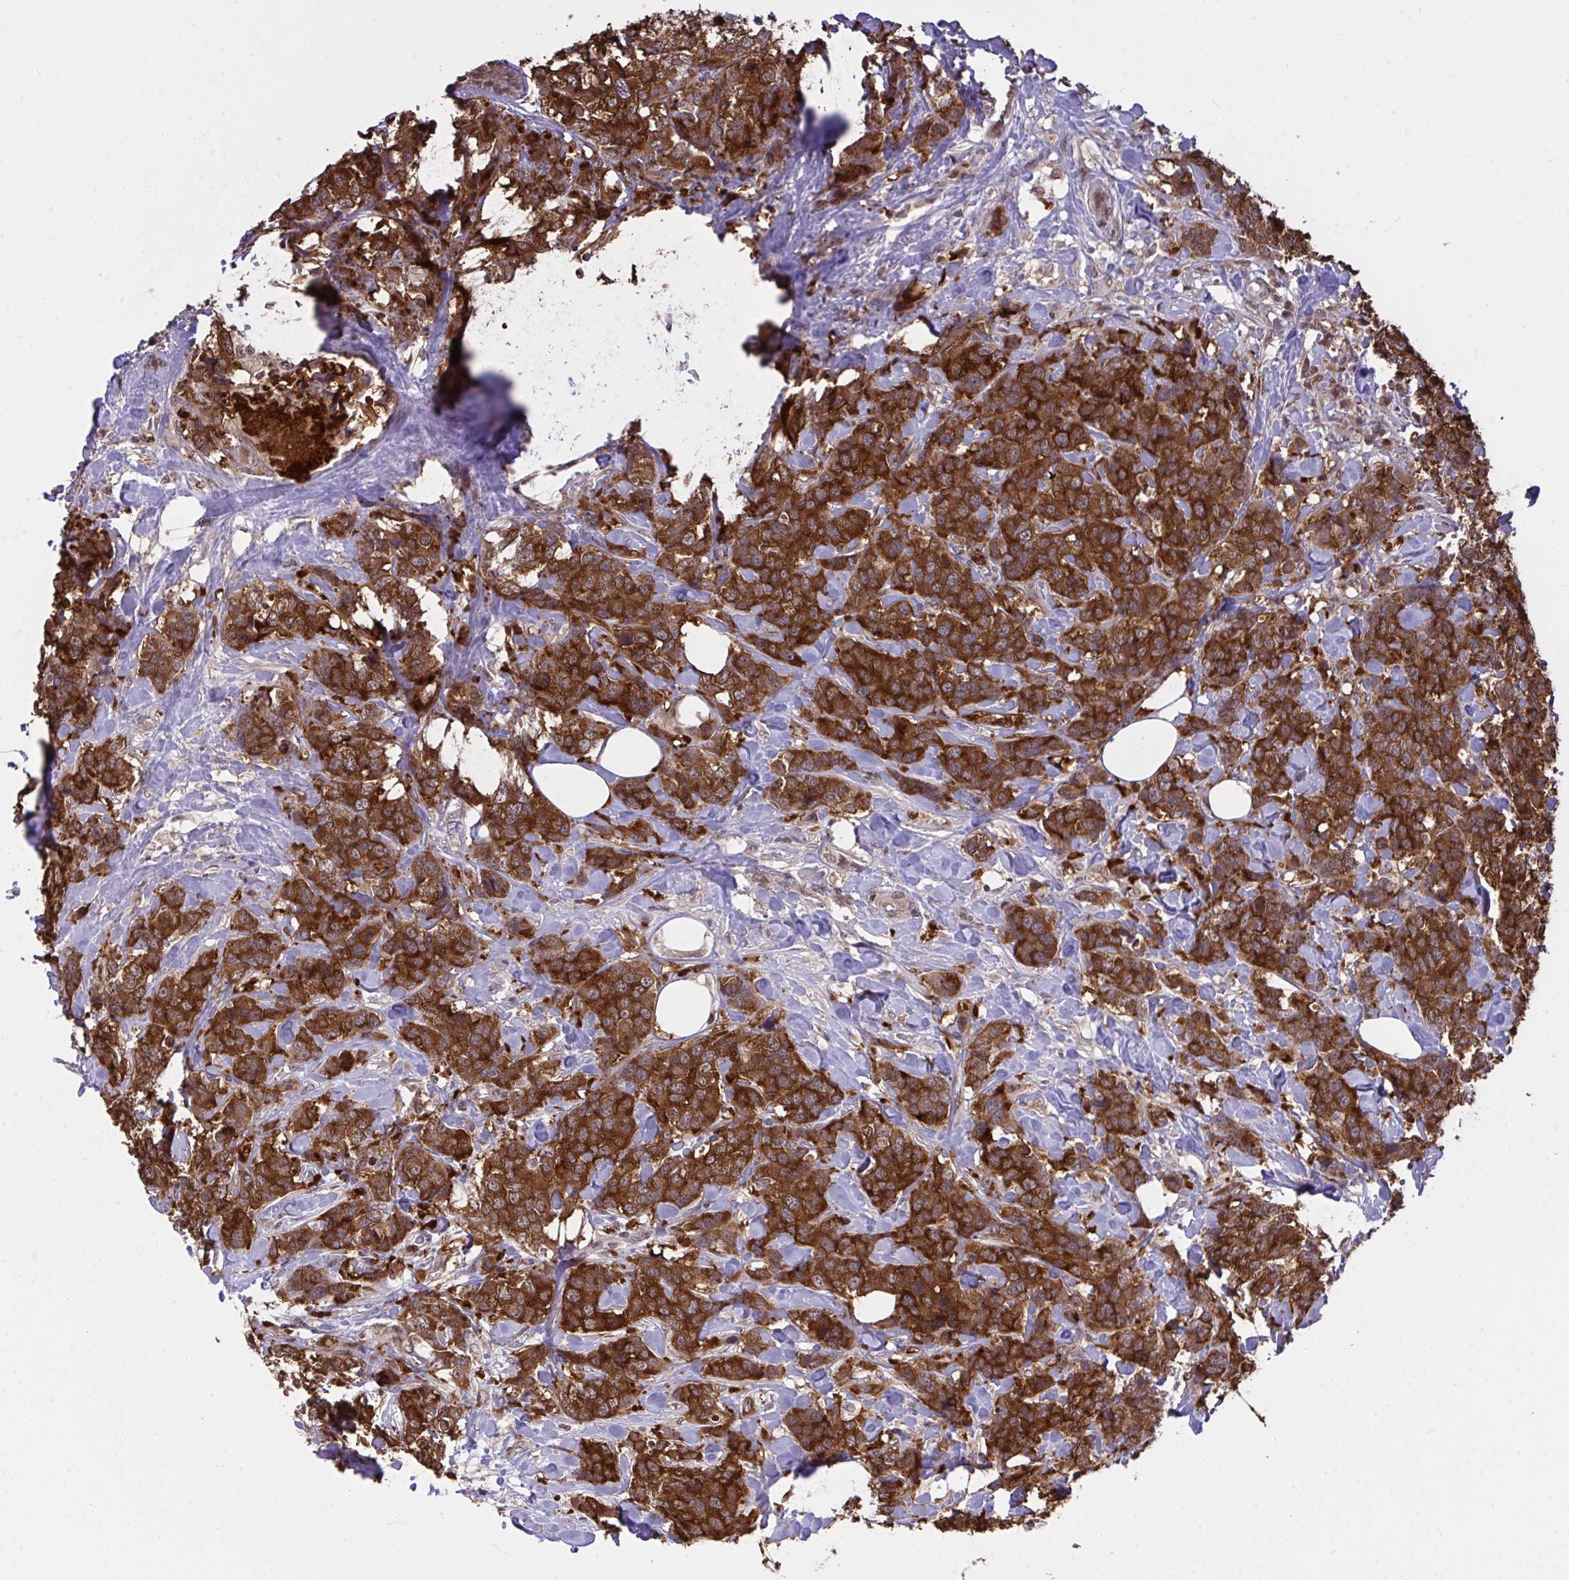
{"staining": {"intensity": "strong", "quantity": ">75%", "location": "cytoplasmic/membranous"}, "tissue": "breast cancer", "cell_type": "Tumor cells", "image_type": "cancer", "snomed": [{"axis": "morphology", "description": "Lobular carcinoma"}, {"axis": "topography", "description": "Breast"}], "caption": "Breast cancer (lobular carcinoma) was stained to show a protein in brown. There is high levels of strong cytoplasmic/membranous expression in about >75% of tumor cells.", "gene": "C12orf57", "patient": {"sex": "female", "age": 59}}